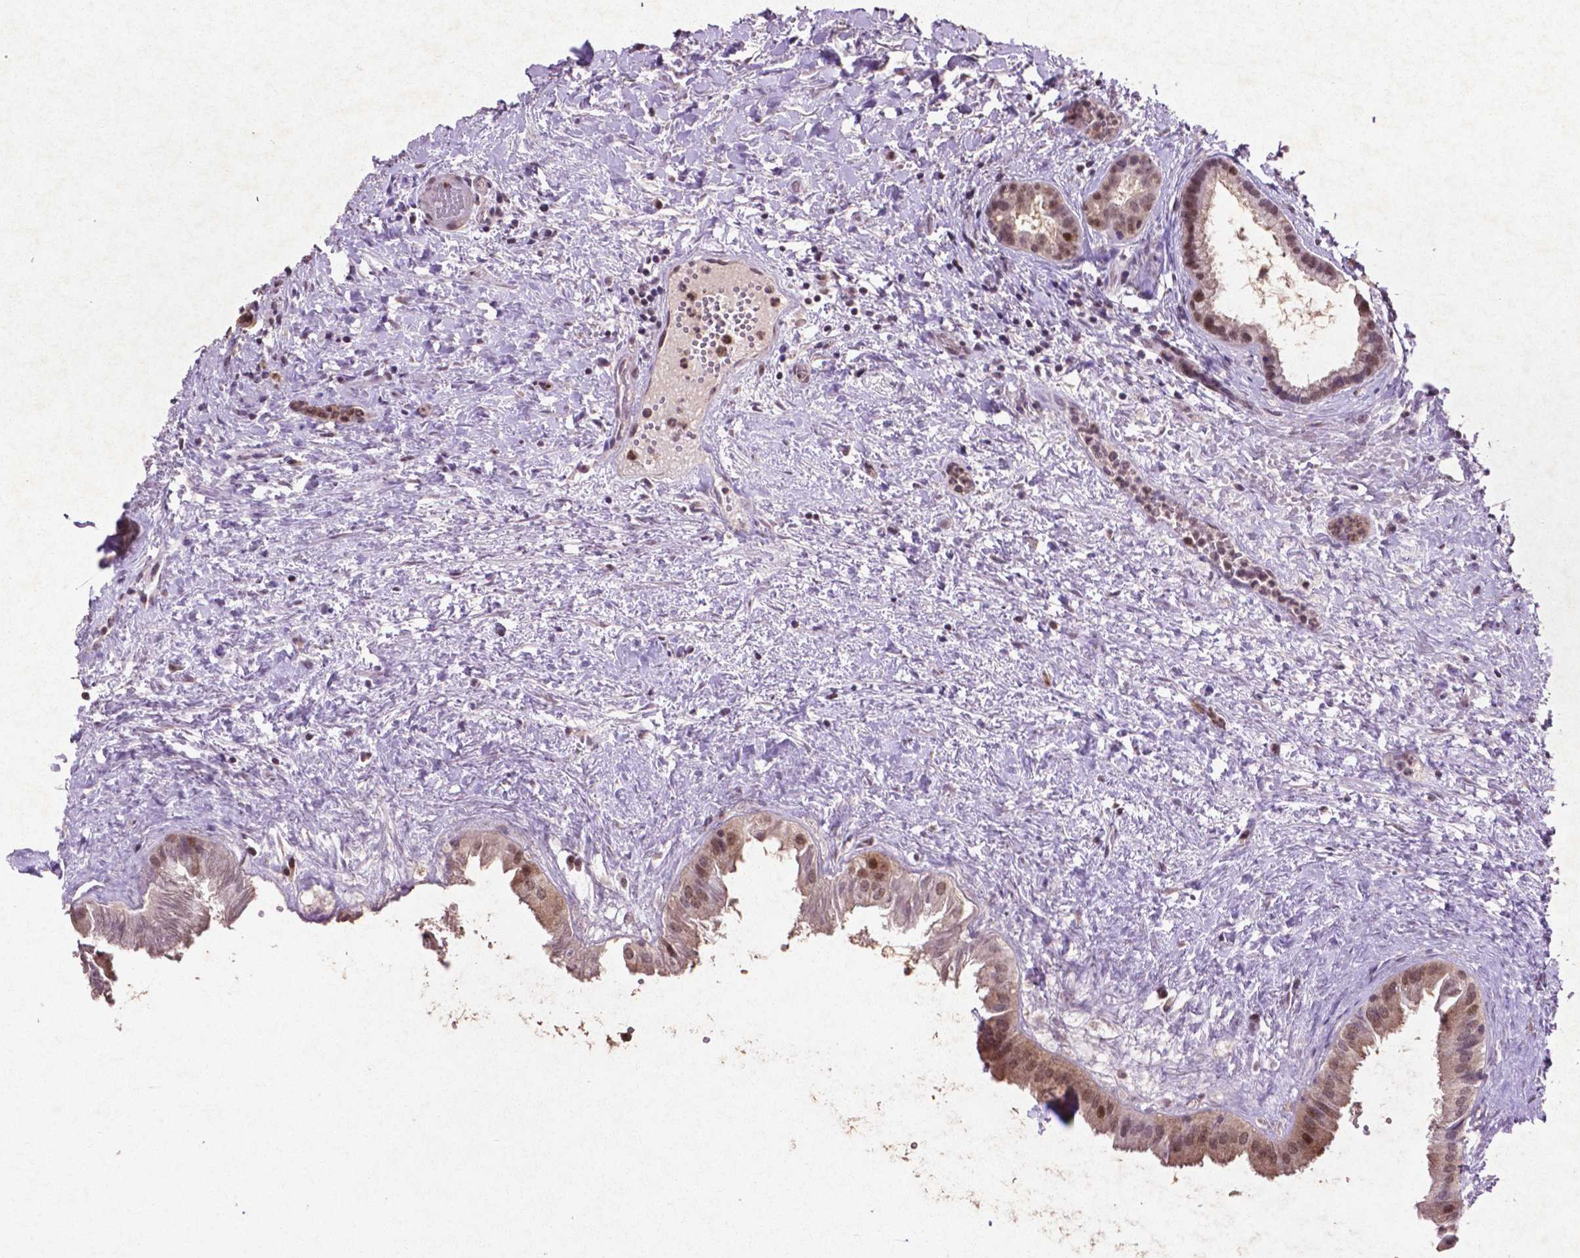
{"staining": {"intensity": "strong", "quantity": "25%-75%", "location": "cytoplasmic/membranous"}, "tissue": "gallbladder", "cell_type": "Glandular cells", "image_type": "normal", "snomed": [{"axis": "morphology", "description": "Normal tissue, NOS"}, {"axis": "topography", "description": "Gallbladder"}], "caption": "Immunohistochemical staining of normal gallbladder displays high levels of strong cytoplasmic/membranous expression in approximately 25%-75% of glandular cells. (Stains: DAB in brown, nuclei in blue, Microscopy: brightfield microscopy at high magnification).", "gene": "GLRX", "patient": {"sex": "male", "age": 70}}